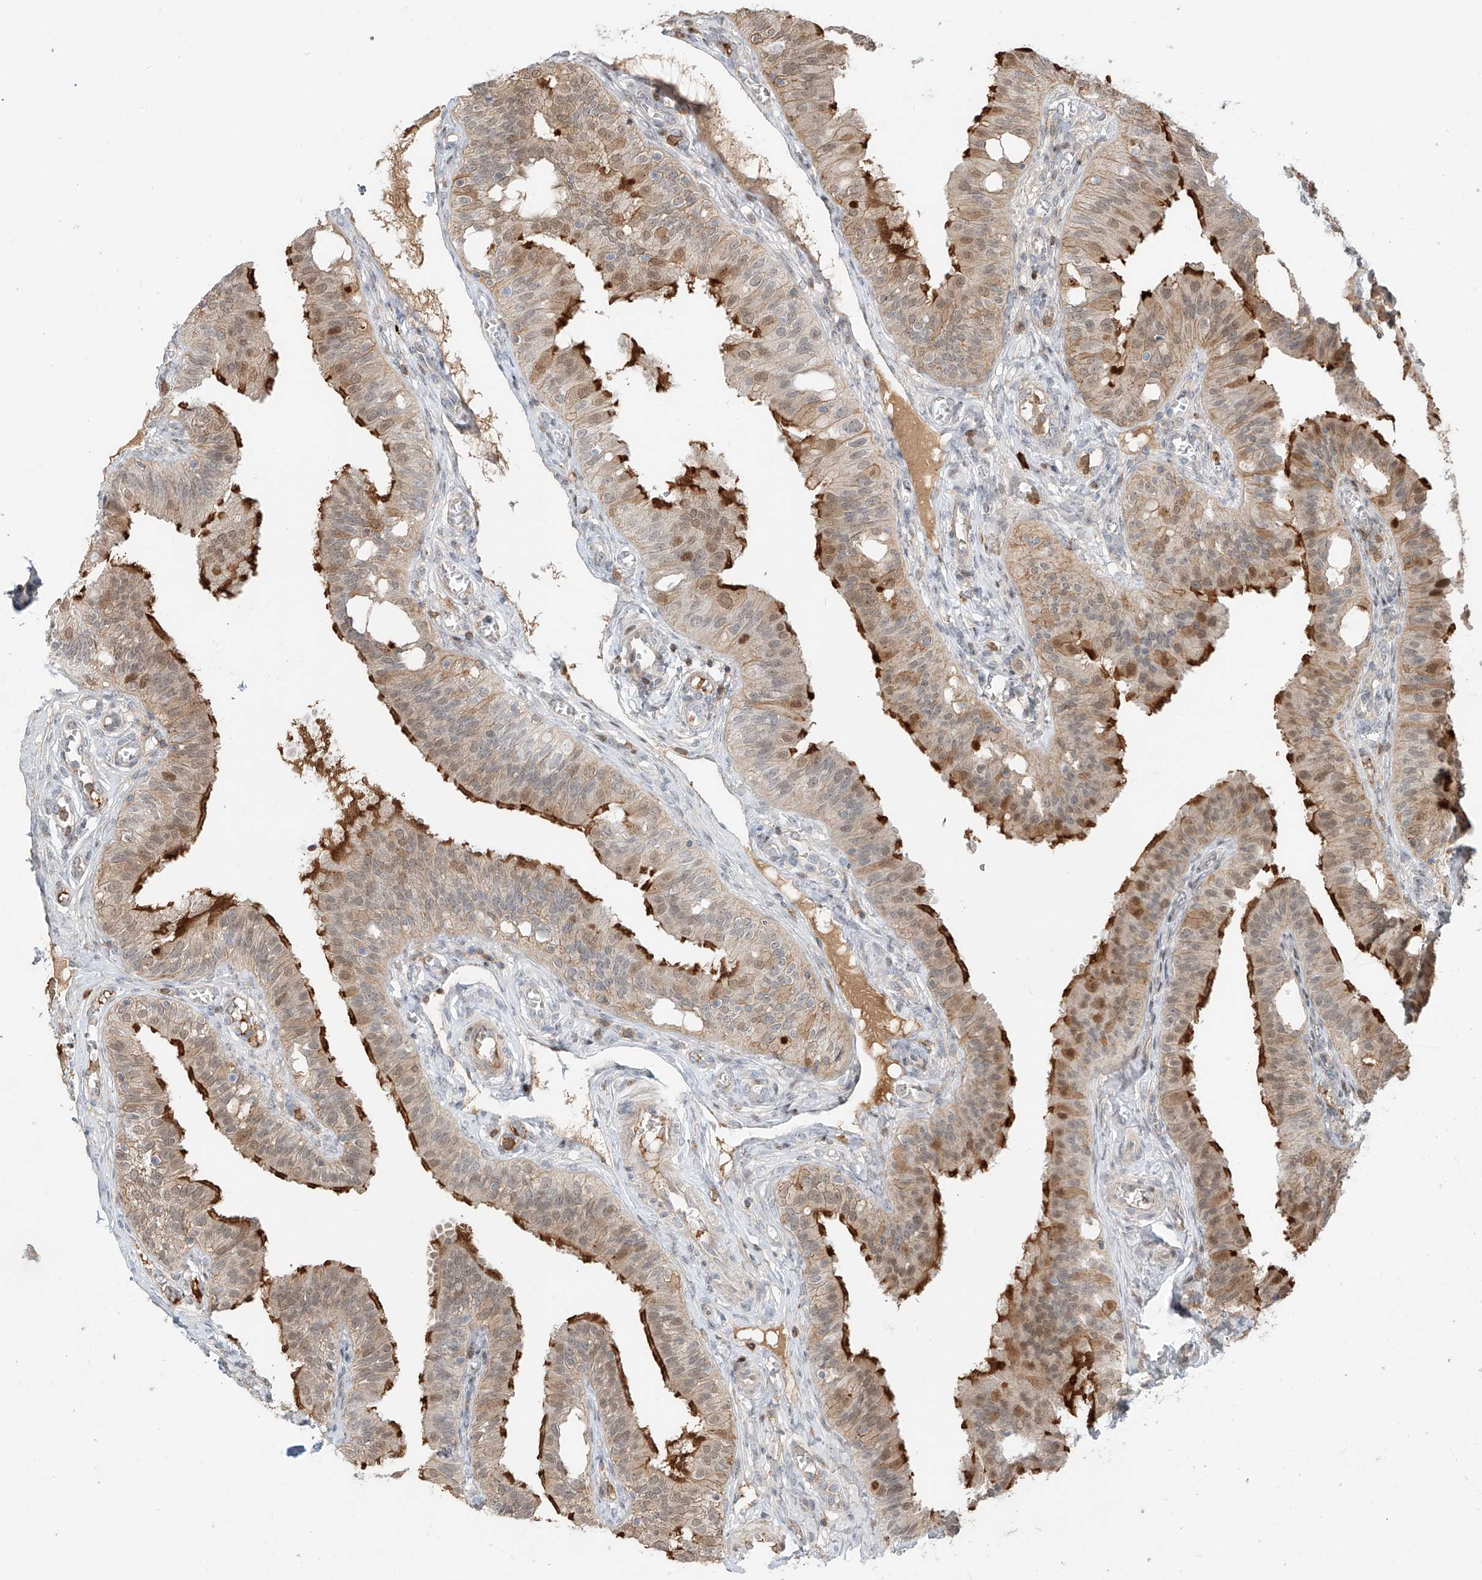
{"staining": {"intensity": "strong", "quantity": "25%-75%", "location": "cytoplasmic/membranous"}, "tissue": "fallopian tube", "cell_type": "Glandular cells", "image_type": "normal", "snomed": [{"axis": "morphology", "description": "Normal tissue, NOS"}, {"axis": "topography", "description": "Fallopian tube"}, {"axis": "topography", "description": "Ovary"}], "caption": "Approximately 25%-75% of glandular cells in benign fallopian tube display strong cytoplasmic/membranous protein positivity as visualized by brown immunohistochemical staining.", "gene": "CEP162", "patient": {"sex": "female", "age": 42}}